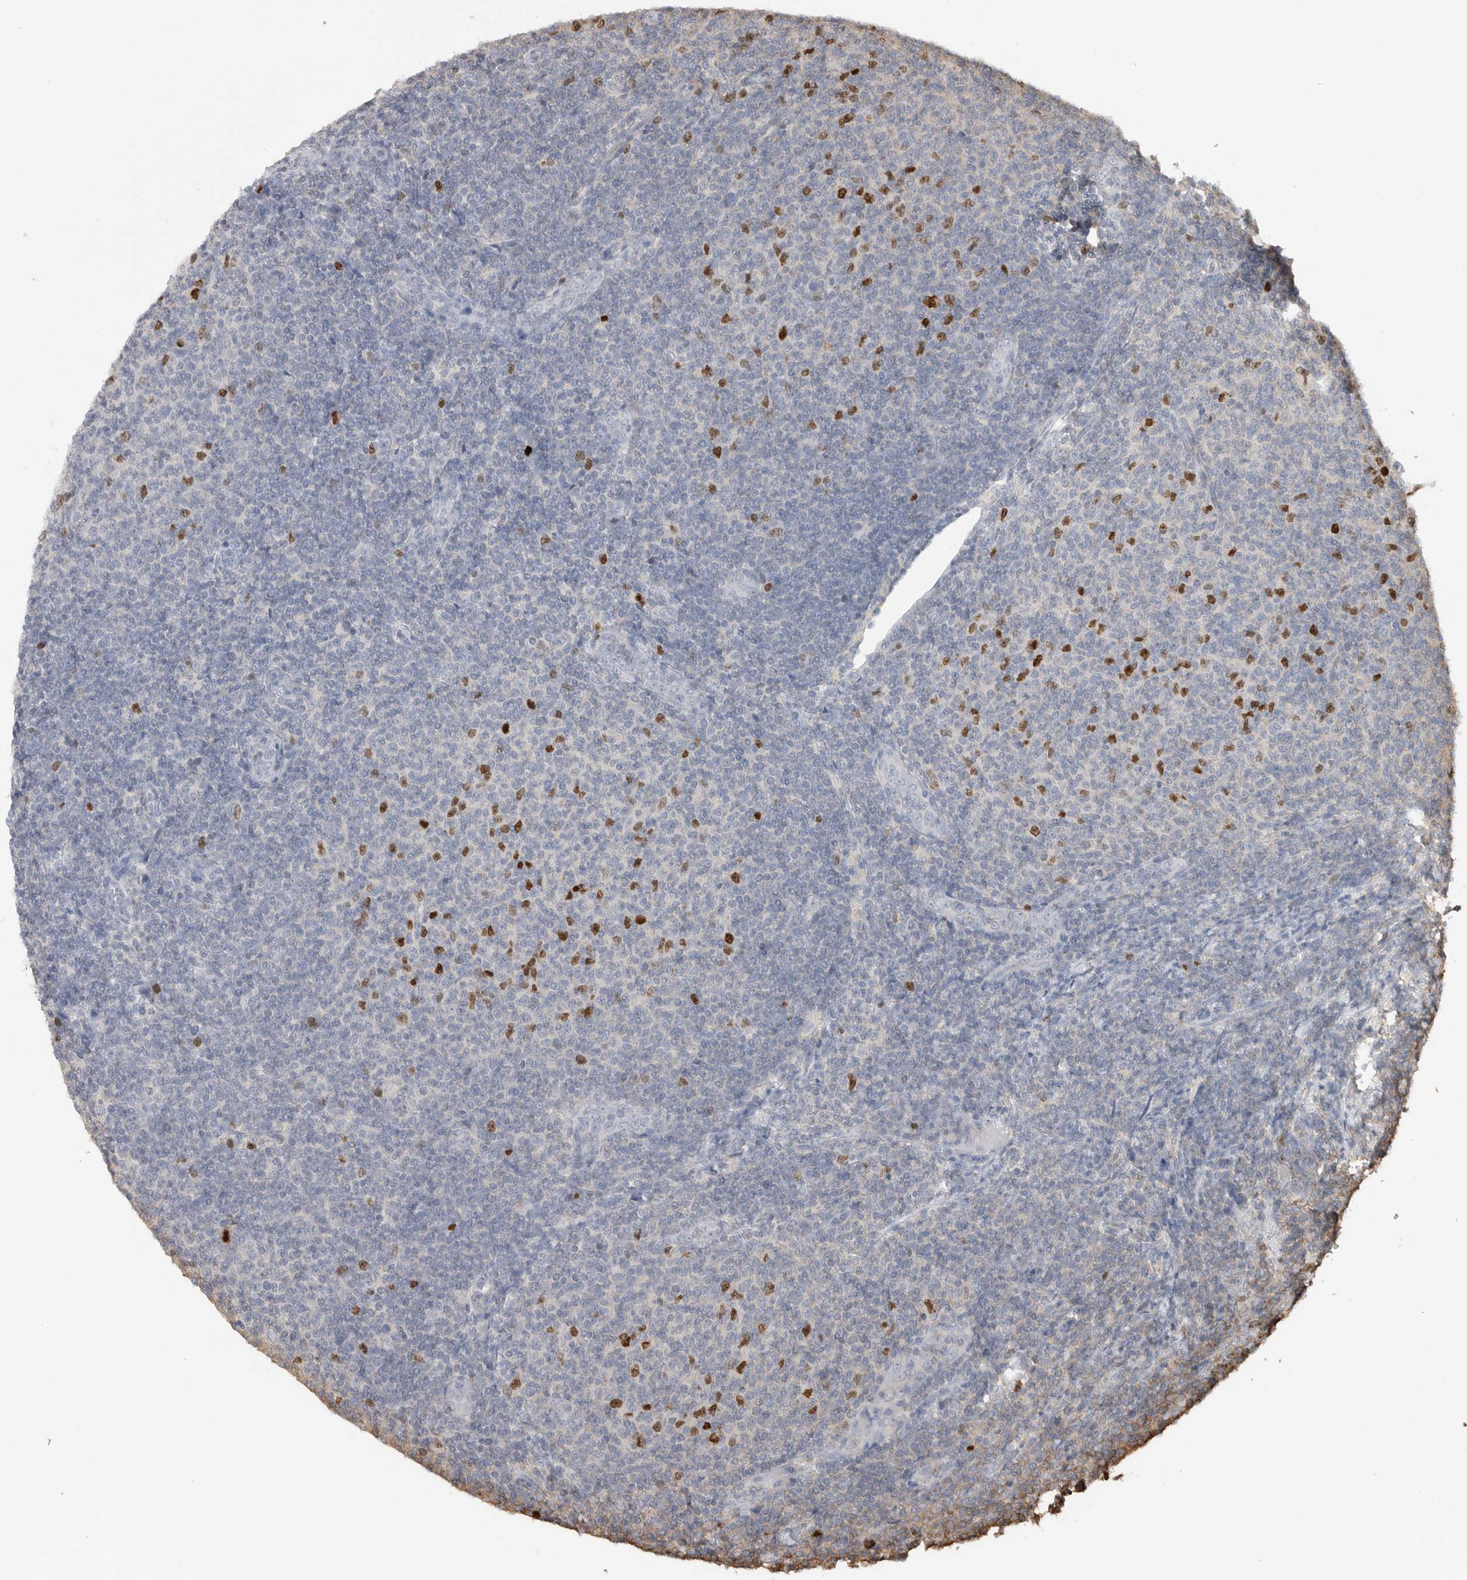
{"staining": {"intensity": "strong", "quantity": "<25%", "location": "nuclear"}, "tissue": "lymphoma", "cell_type": "Tumor cells", "image_type": "cancer", "snomed": [{"axis": "morphology", "description": "Malignant lymphoma, non-Hodgkin's type, Low grade"}, {"axis": "topography", "description": "Lymph node"}], "caption": "Approximately <25% of tumor cells in human low-grade malignant lymphoma, non-Hodgkin's type display strong nuclear protein positivity as visualized by brown immunohistochemical staining.", "gene": "TOP2A", "patient": {"sex": "male", "age": 66}}